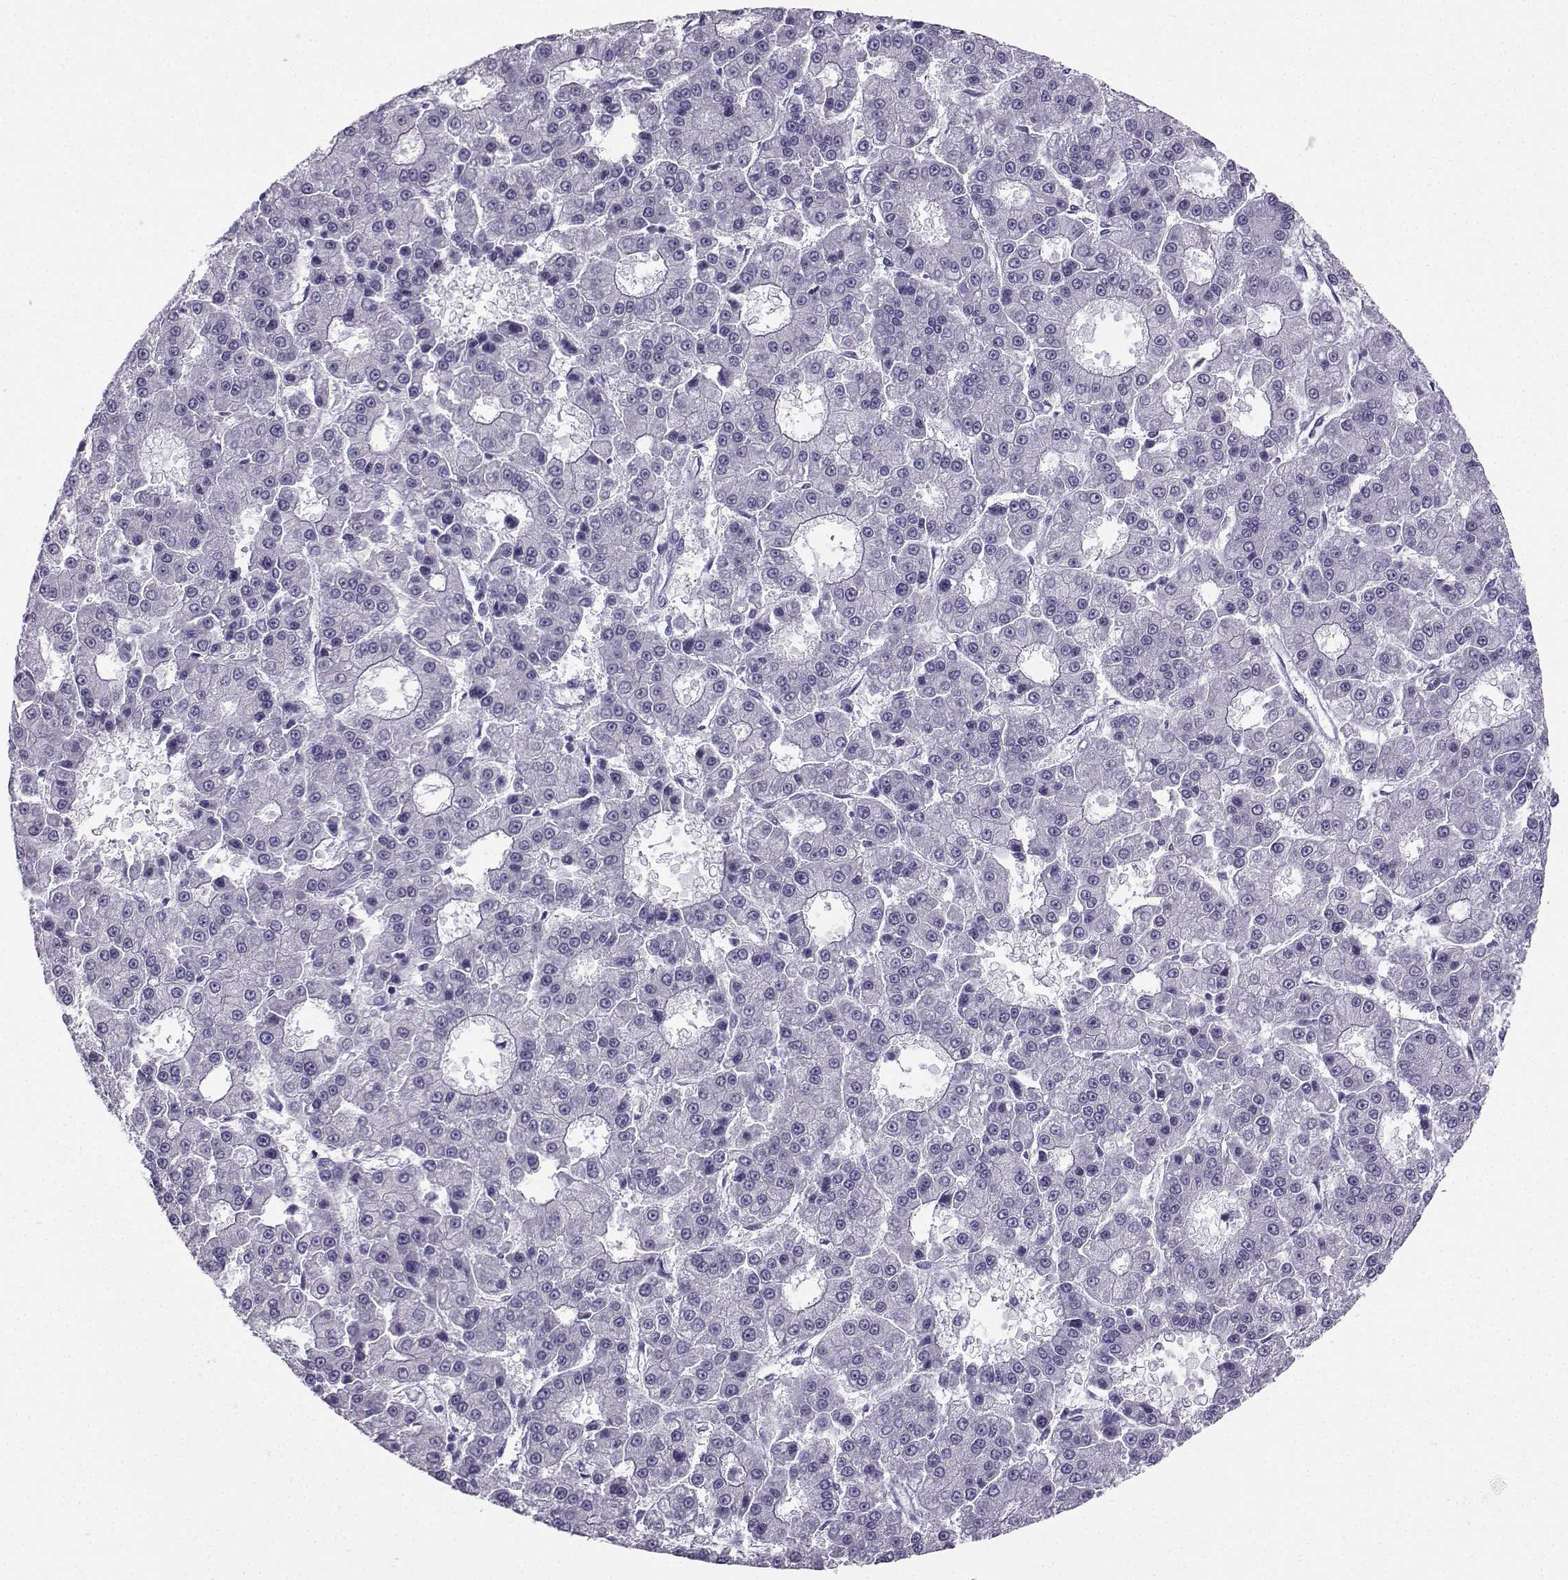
{"staining": {"intensity": "negative", "quantity": "none", "location": "none"}, "tissue": "liver cancer", "cell_type": "Tumor cells", "image_type": "cancer", "snomed": [{"axis": "morphology", "description": "Carcinoma, Hepatocellular, NOS"}, {"axis": "topography", "description": "Liver"}], "caption": "There is no significant staining in tumor cells of liver cancer.", "gene": "NEFL", "patient": {"sex": "male", "age": 70}}